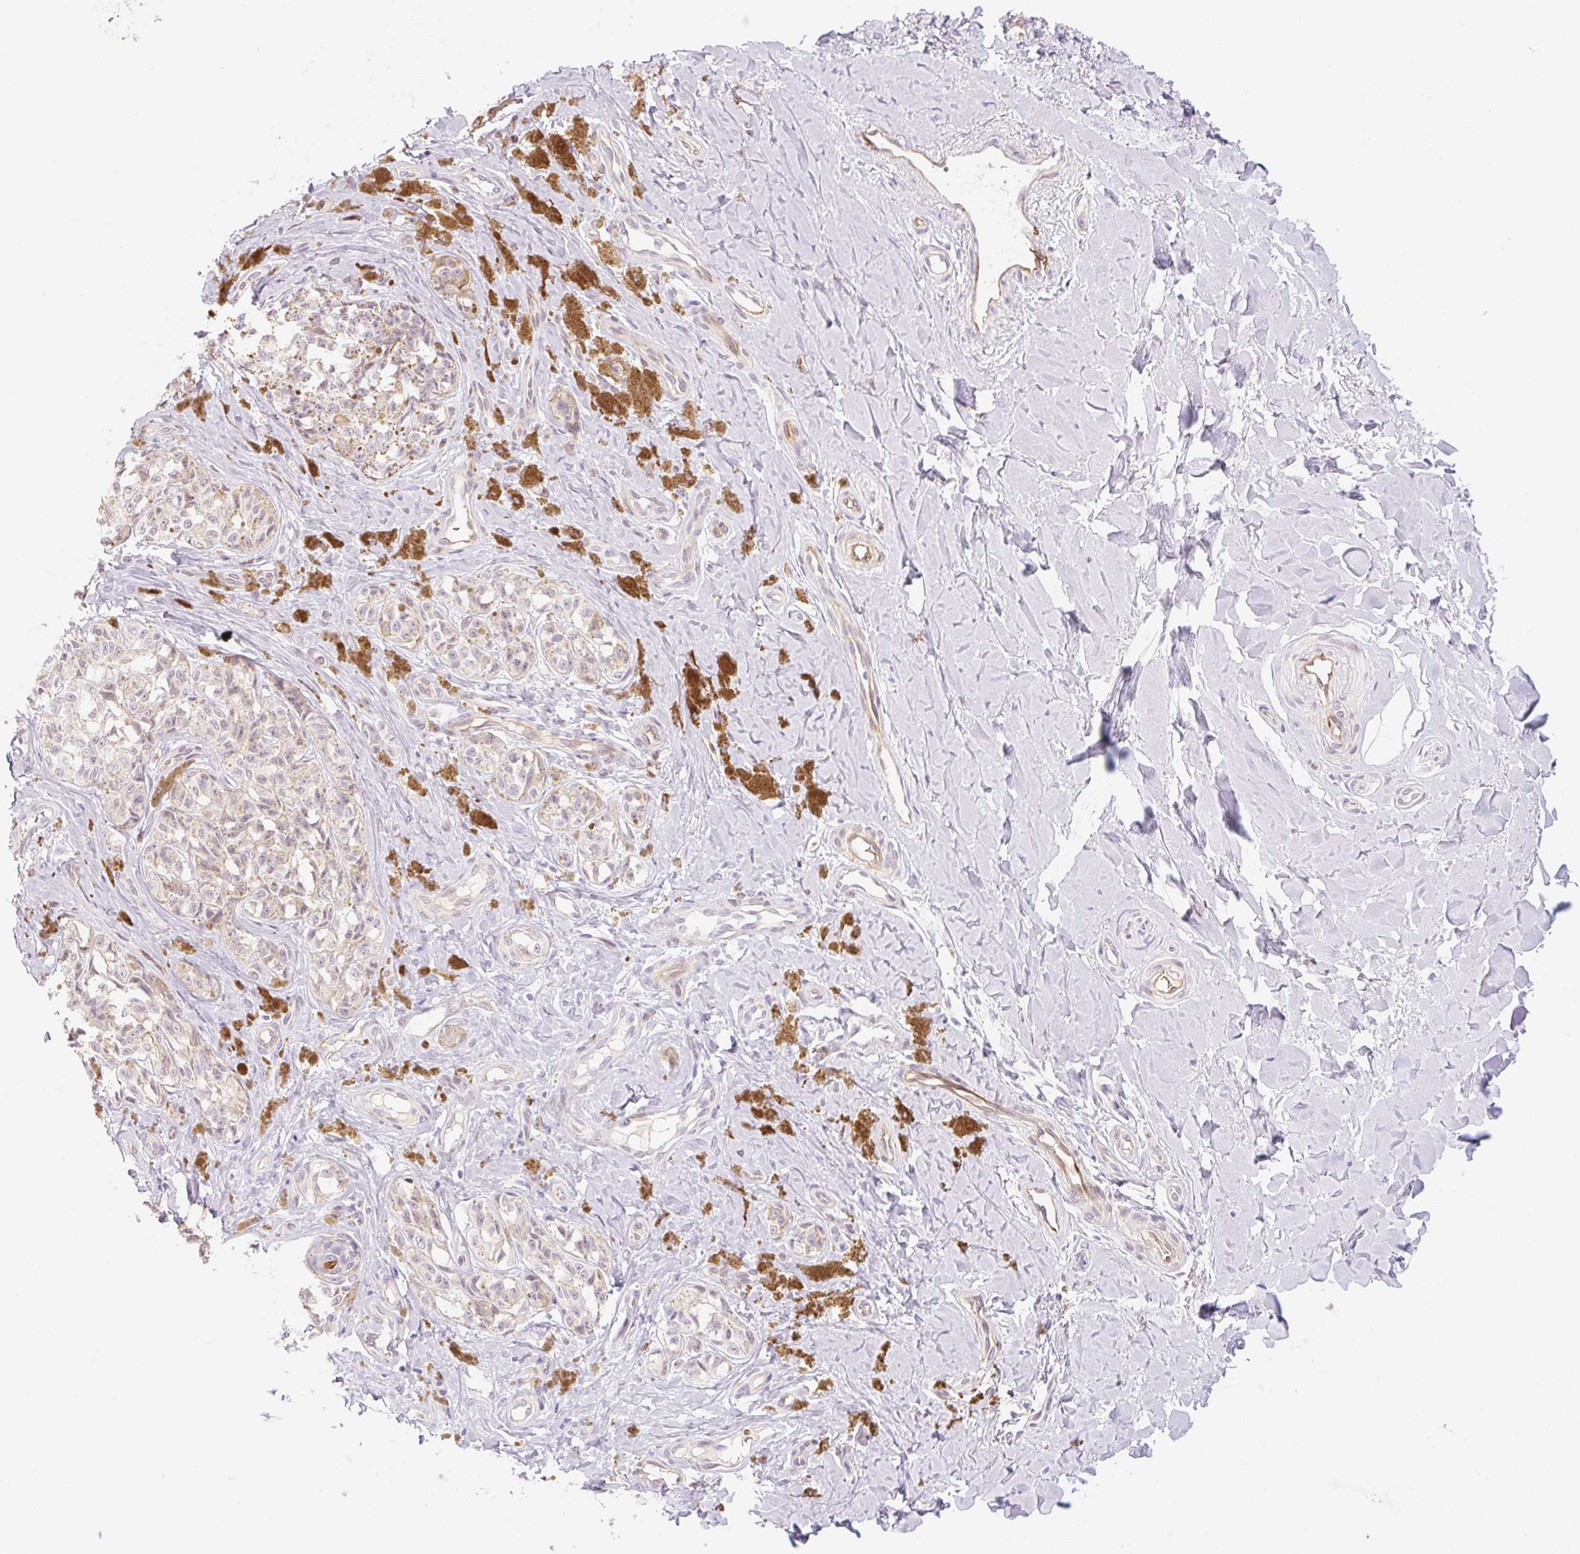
{"staining": {"intensity": "weak", "quantity": "<25%", "location": "cytoplasmic/membranous"}, "tissue": "melanoma", "cell_type": "Tumor cells", "image_type": "cancer", "snomed": [{"axis": "morphology", "description": "Malignant melanoma, NOS"}, {"axis": "topography", "description": "Skin"}], "caption": "The immunohistochemistry (IHC) image has no significant positivity in tumor cells of malignant melanoma tissue.", "gene": "TAF1L", "patient": {"sex": "female", "age": 65}}